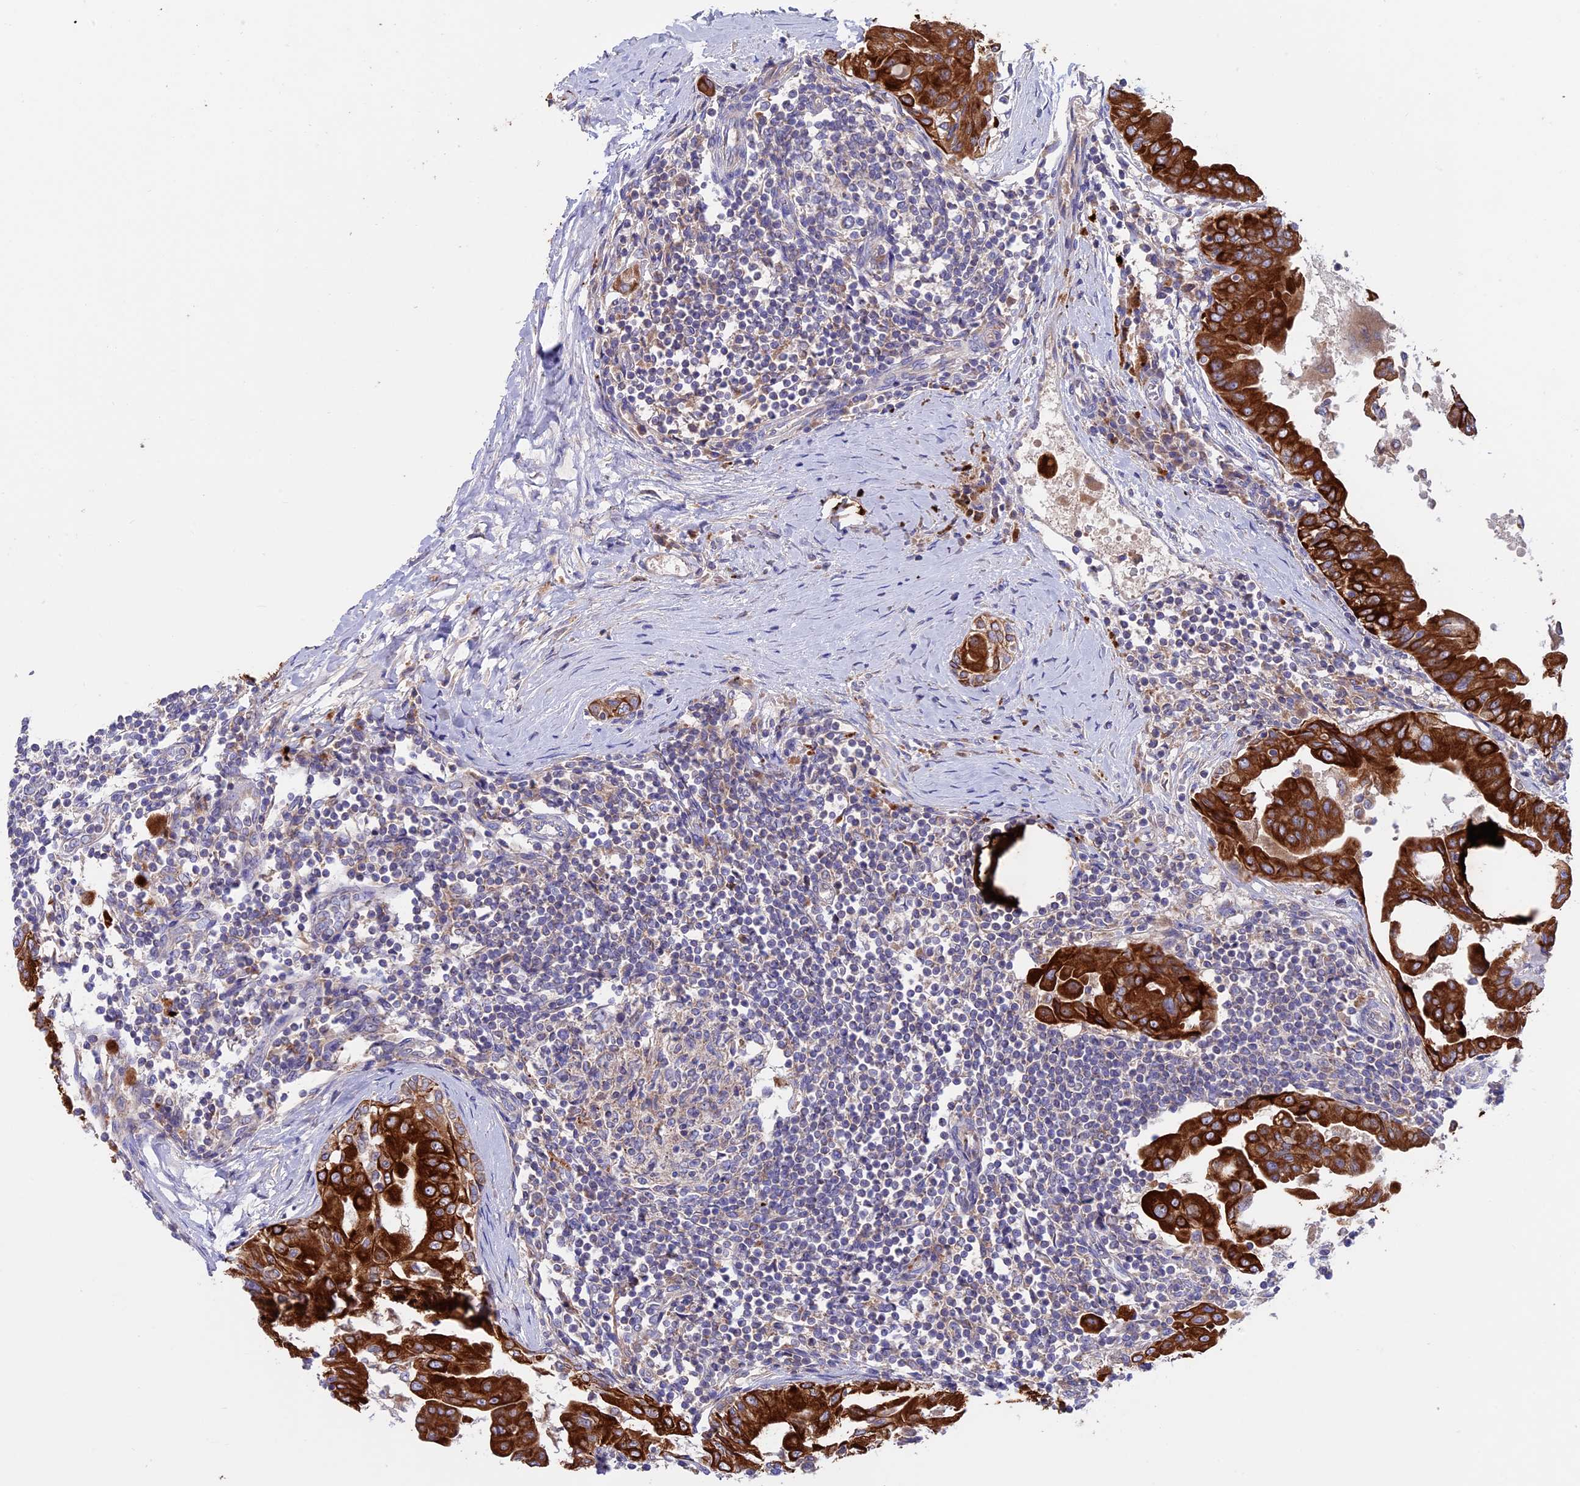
{"staining": {"intensity": "strong", "quantity": ">75%", "location": "cytoplasmic/membranous"}, "tissue": "thyroid cancer", "cell_type": "Tumor cells", "image_type": "cancer", "snomed": [{"axis": "morphology", "description": "Papillary adenocarcinoma, NOS"}, {"axis": "topography", "description": "Thyroid gland"}], "caption": "Strong cytoplasmic/membranous expression for a protein is seen in approximately >75% of tumor cells of papillary adenocarcinoma (thyroid) using immunohistochemistry (IHC).", "gene": "PTPN9", "patient": {"sex": "male", "age": 33}}